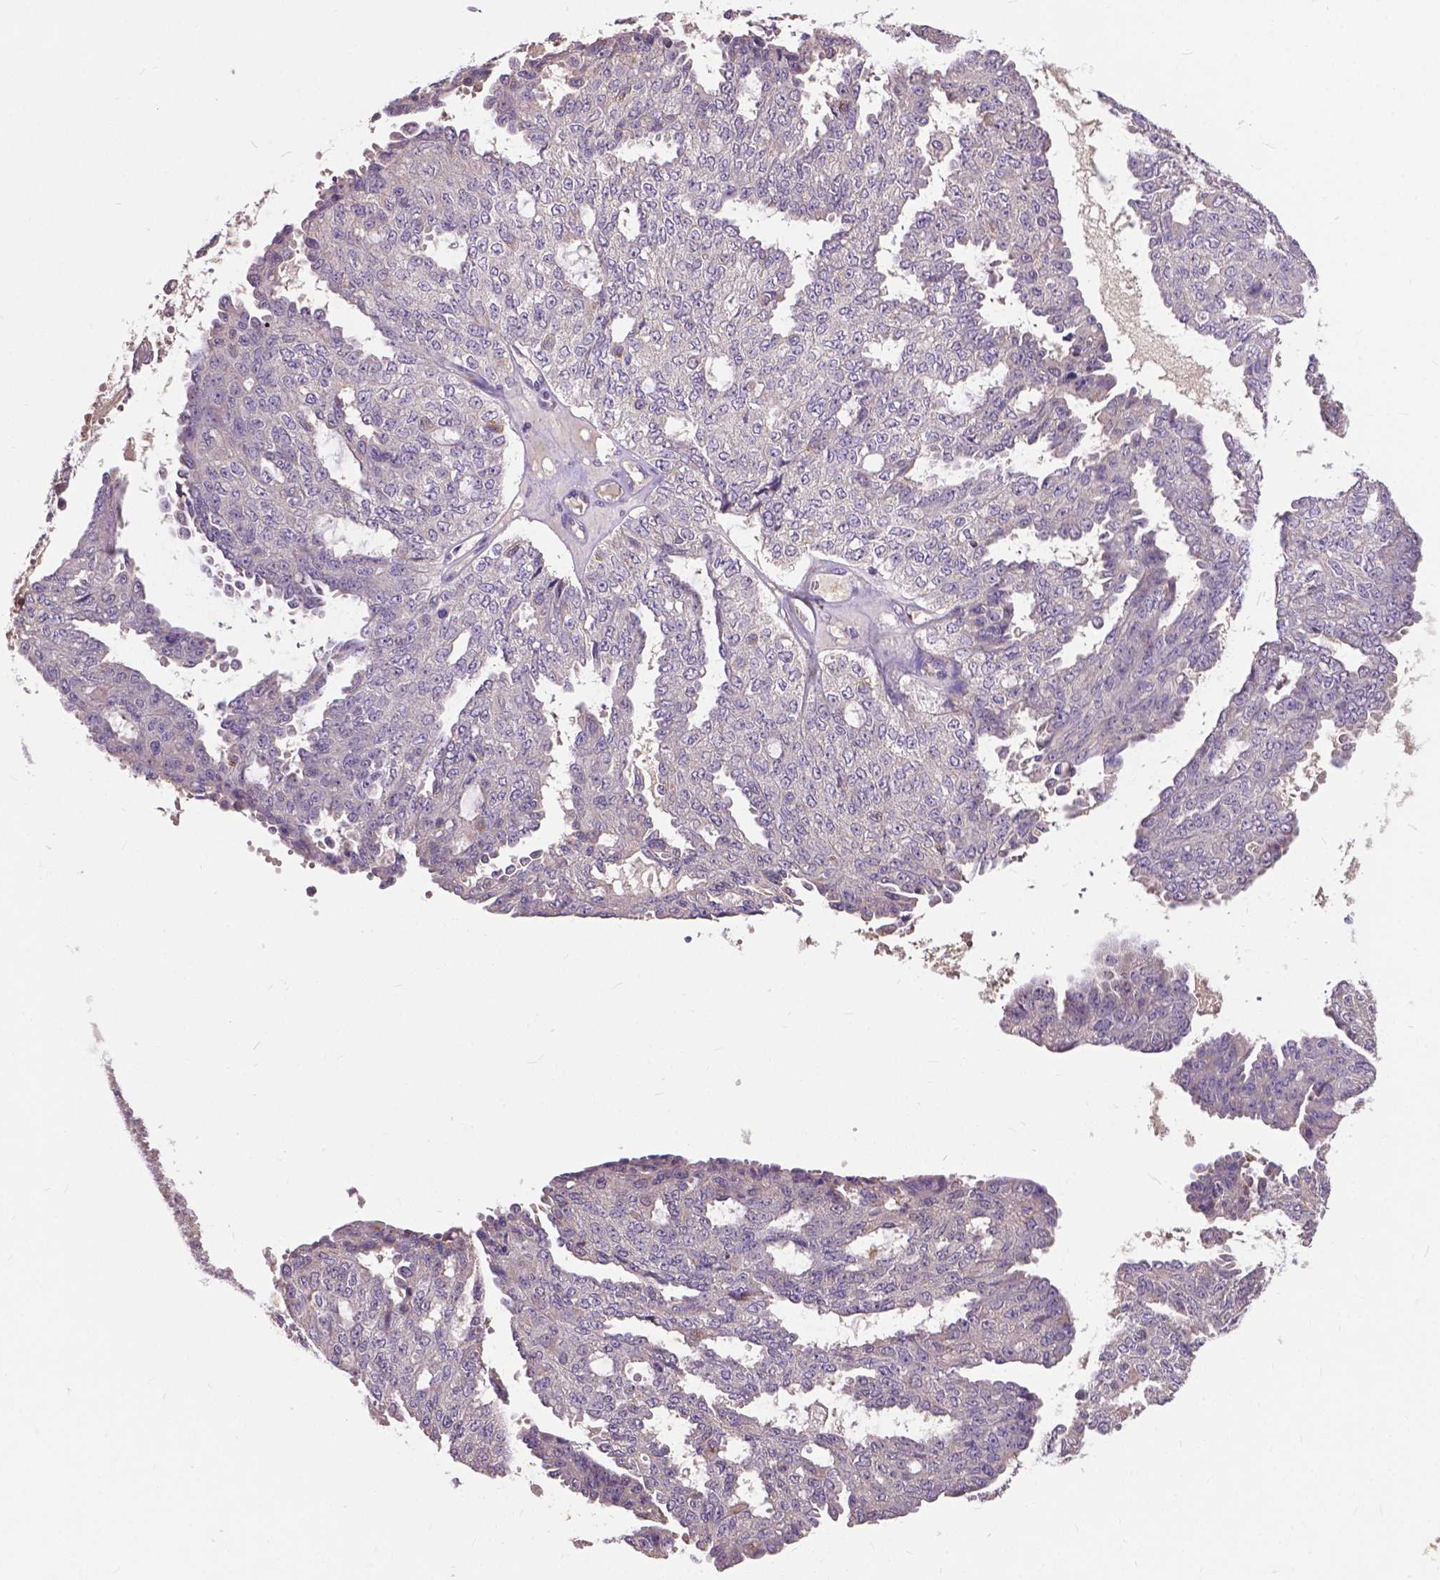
{"staining": {"intensity": "negative", "quantity": "none", "location": "none"}, "tissue": "ovarian cancer", "cell_type": "Tumor cells", "image_type": "cancer", "snomed": [{"axis": "morphology", "description": "Cystadenocarcinoma, serous, NOS"}, {"axis": "topography", "description": "Ovary"}], "caption": "Immunohistochemistry (IHC) micrograph of ovarian cancer stained for a protein (brown), which demonstrates no positivity in tumor cells.", "gene": "ZNF337", "patient": {"sex": "female", "age": 71}}